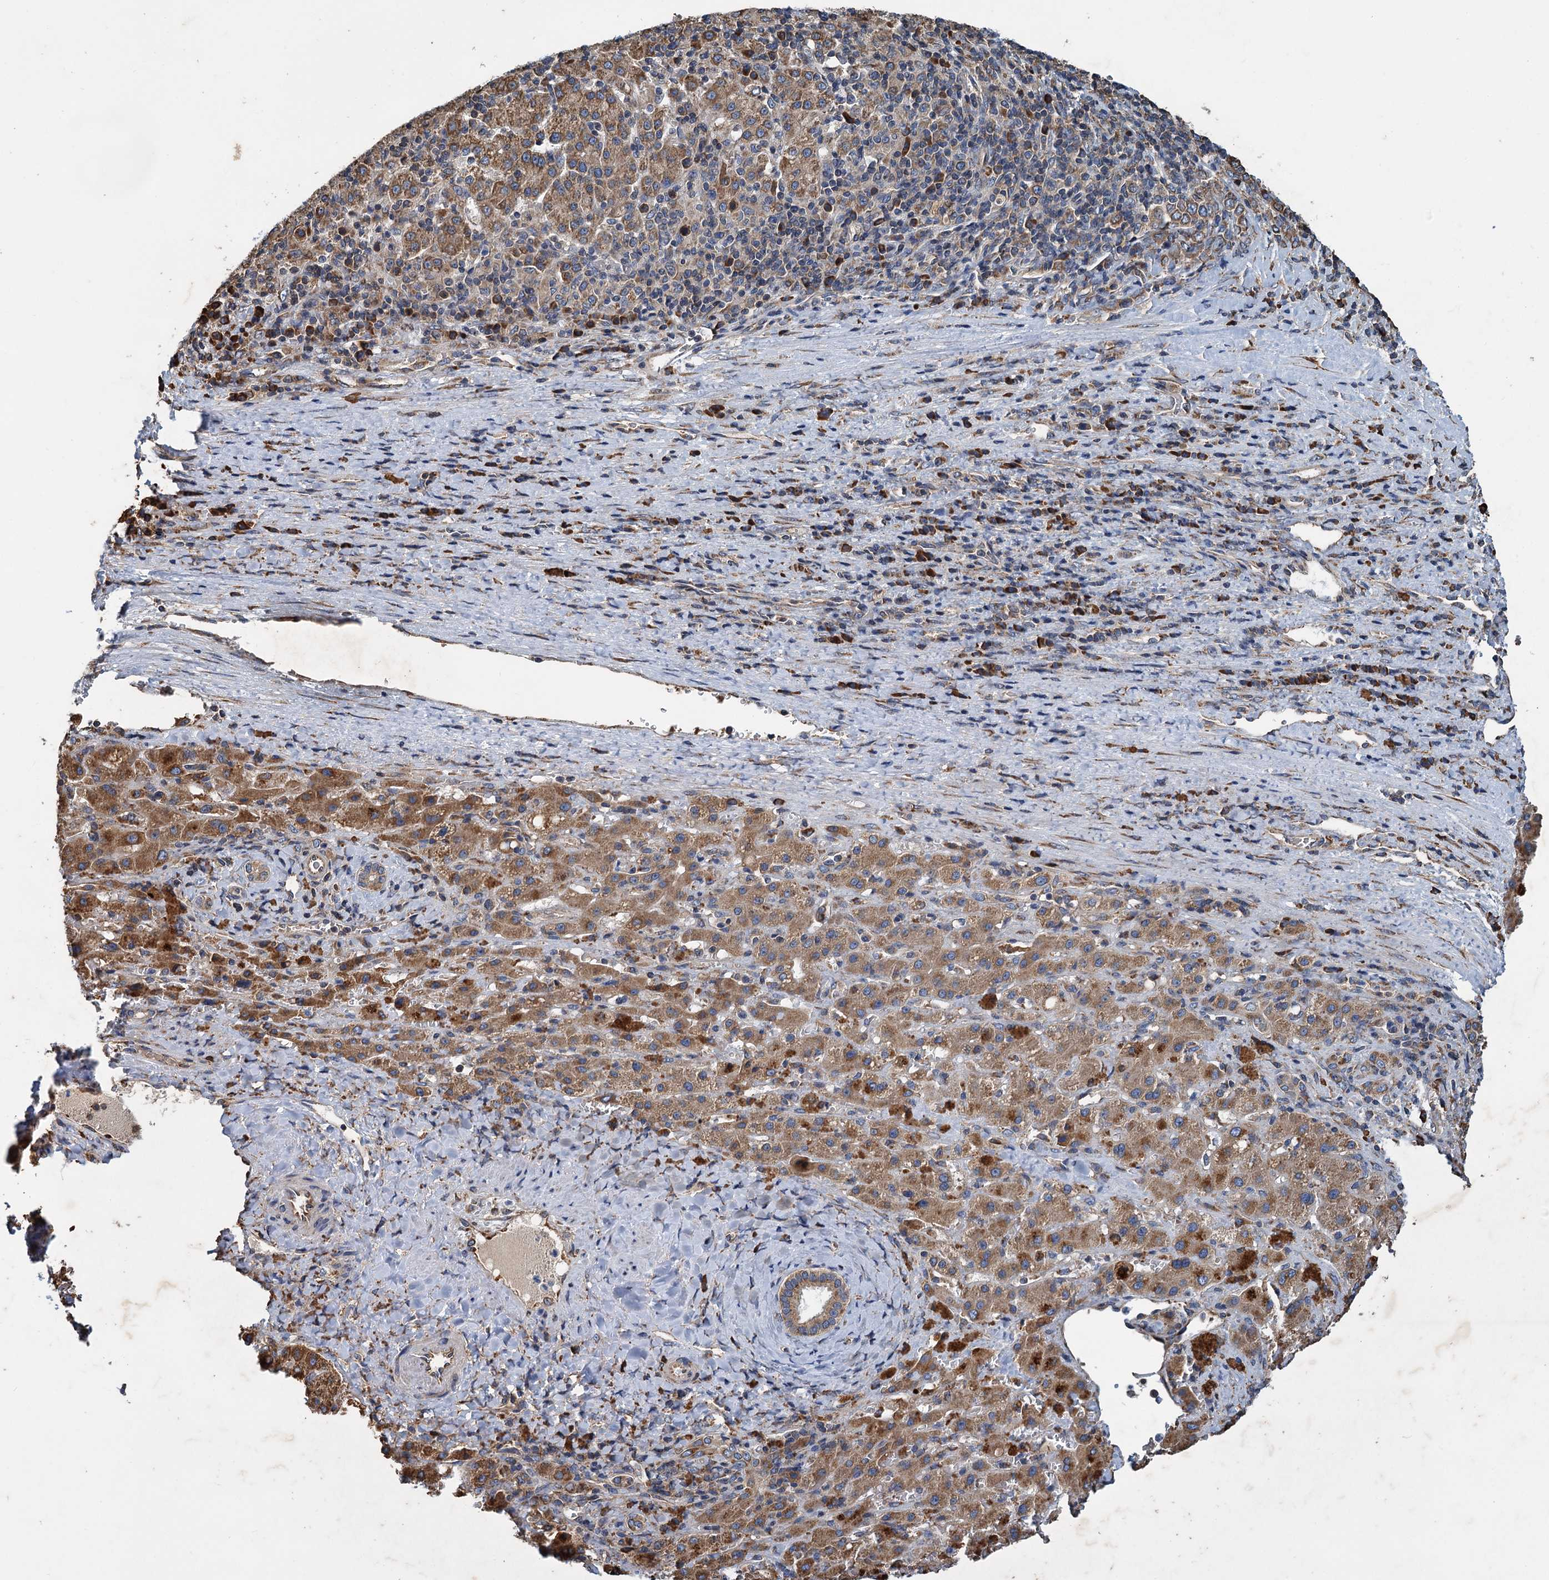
{"staining": {"intensity": "moderate", "quantity": ">75%", "location": "cytoplasmic/membranous"}, "tissue": "liver cancer", "cell_type": "Tumor cells", "image_type": "cancer", "snomed": [{"axis": "morphology", "description": "Carcinoma, Hepatocellular, NOS"}, {"axis": "topography", "description": "Liver"}], "caption": "This is an image of immunohistochemistry staining of liver cancer (hepatocellular carcinoma), which shows moderate staining in the cytoplasmic/membranous of tumor cells.", "gene": "LINS1", "patient": {"sex": "female", "age": 58}}